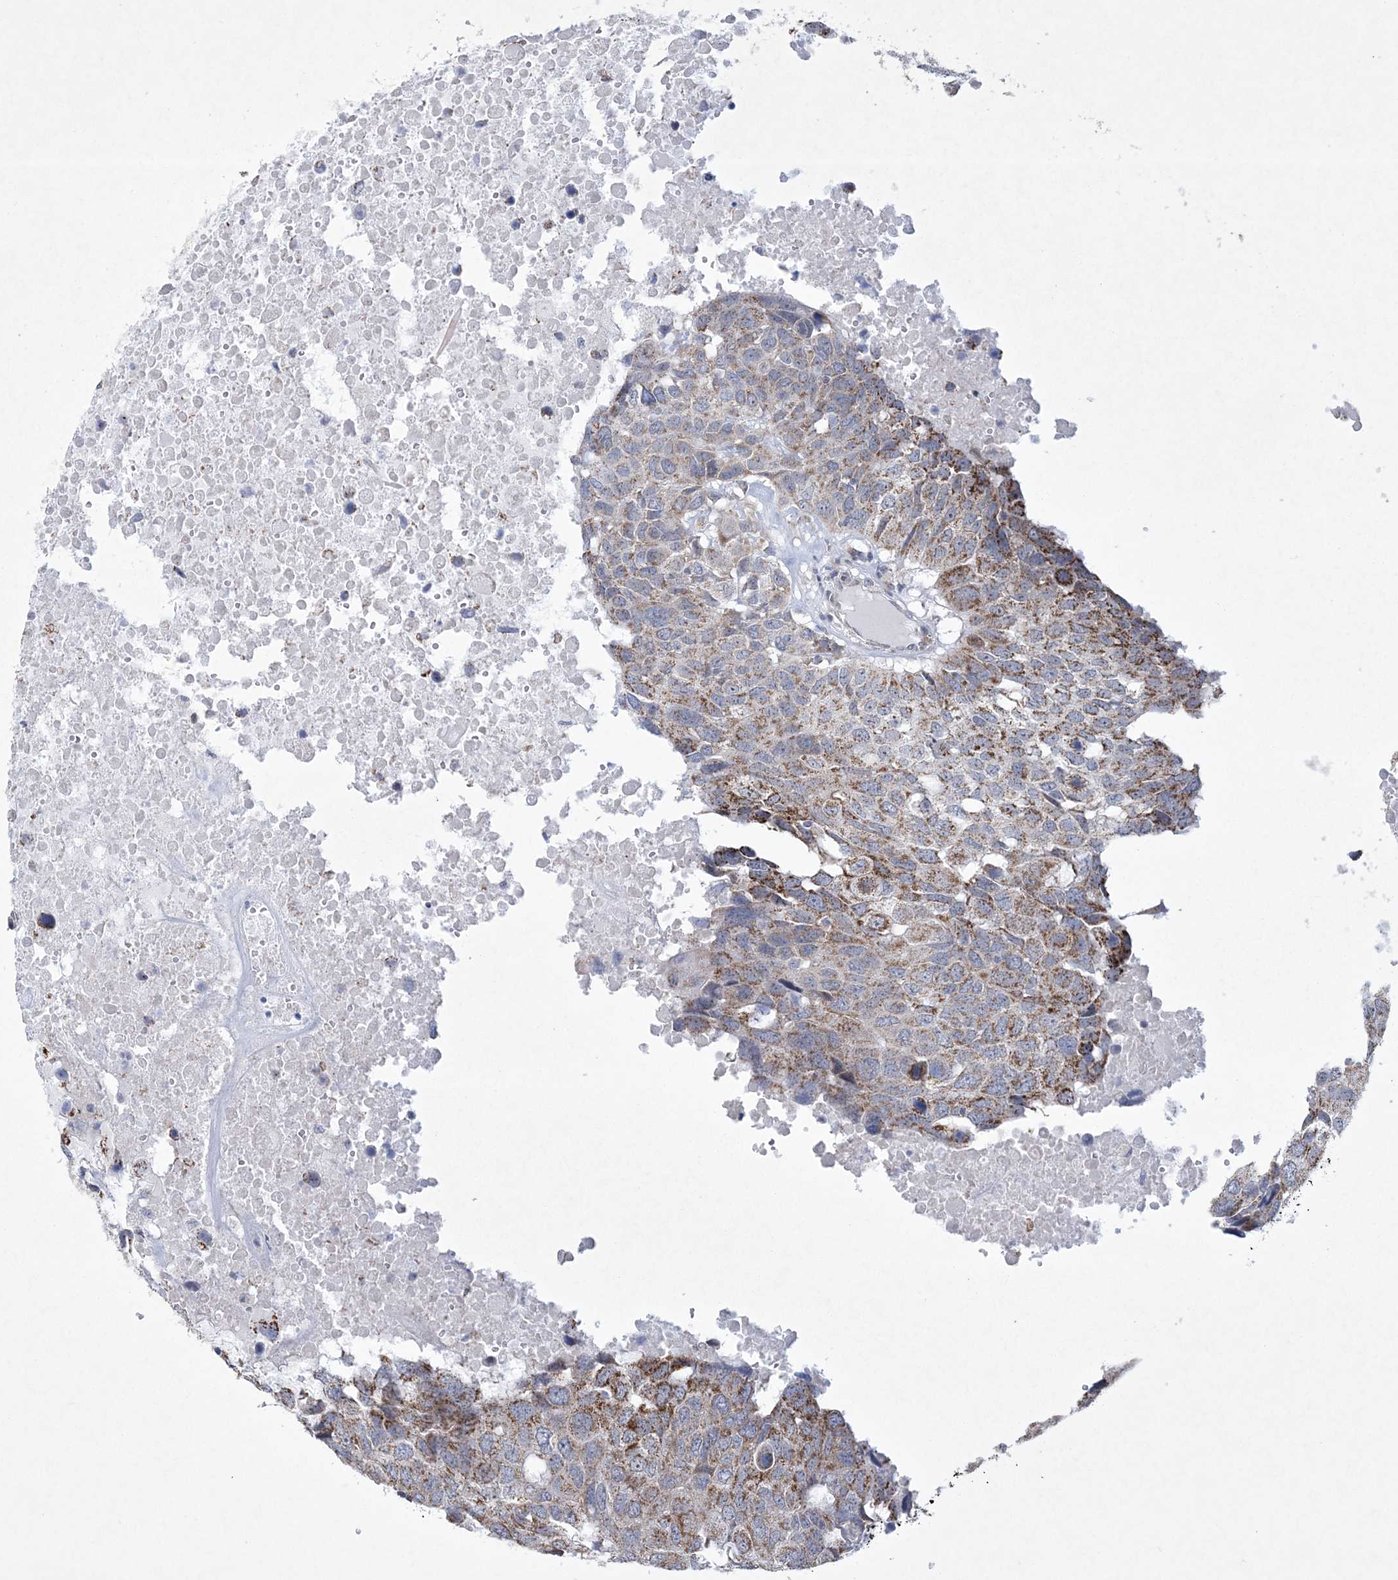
{"staining": {"intensity": "moderate", "quantity": ">75%", "location": "cytoplasmic/membranous"}, "tissue": "head and neck cancer", "cell_type": "Tumor cells", "image_type": "cancer", "snomed": [{"axis": "morphology", "description": "Squamous cell carcinoma, NOS"}, {"axis": "topography", "description": "Head-Neck"}], "caption": "Brown immunohistochemical staining in human head and neck cancer (squamous cell carcinoma) exhibits moderate cytoplasmic/membranous staining in about >75% of tumor cells. The staining is performed using DAB (3,3'-diaminobenzidine) brown chromogen to label protein expression. The nuclei are counter-stained blue using hematoxylin.", "gene": "CES4A", "patient": {"sex": "male", "age": 66}}